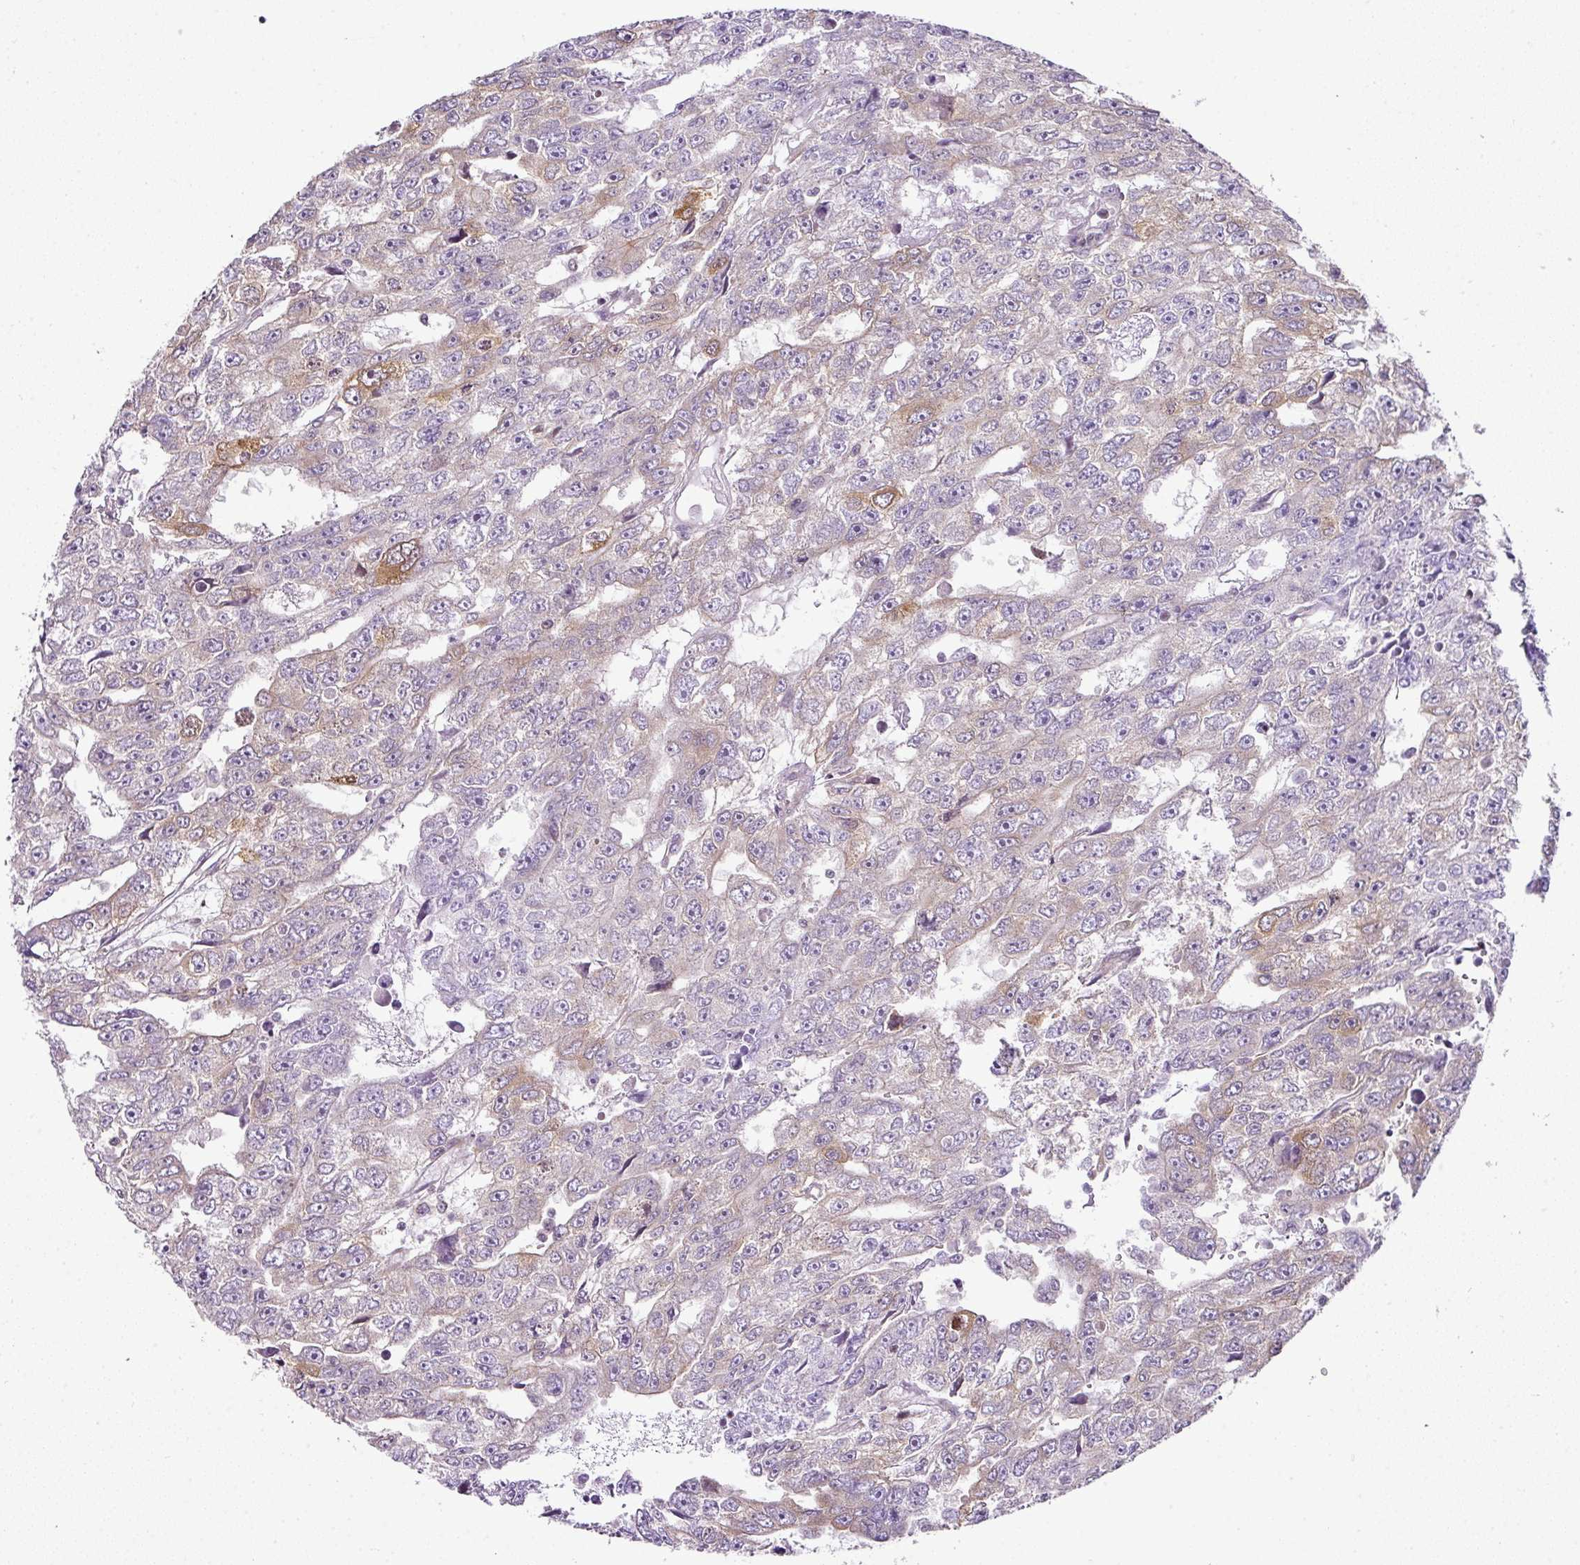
{"staining": {"intensity": "moderate", "quantity": "<25%", "location": "cytoplasmic/membranous"}, "tissue": "testis cancer", "cell_type": "Tumor cells", "image_type": "cancer", "snomed": [{"axis": "morphology", "description": "Carcinoma, Embryonal, NOS"}, {"axis": "topography", "description": "Testis"}], "caption": "Testis cancer (embryonal carcinoma) was stained to show a protein in brown. There is low levels of moderate cytoplasmic/membranous expression in about <25% of tumor cells. The staining is performed using DAB (3,3'-diaminobenzidine) brown chromogen to label protein expression. The nuclei are counter-stained blue using hematoxylin.", "gene": "FAM32A", "patient": {"sex": "male", "age": 20}}